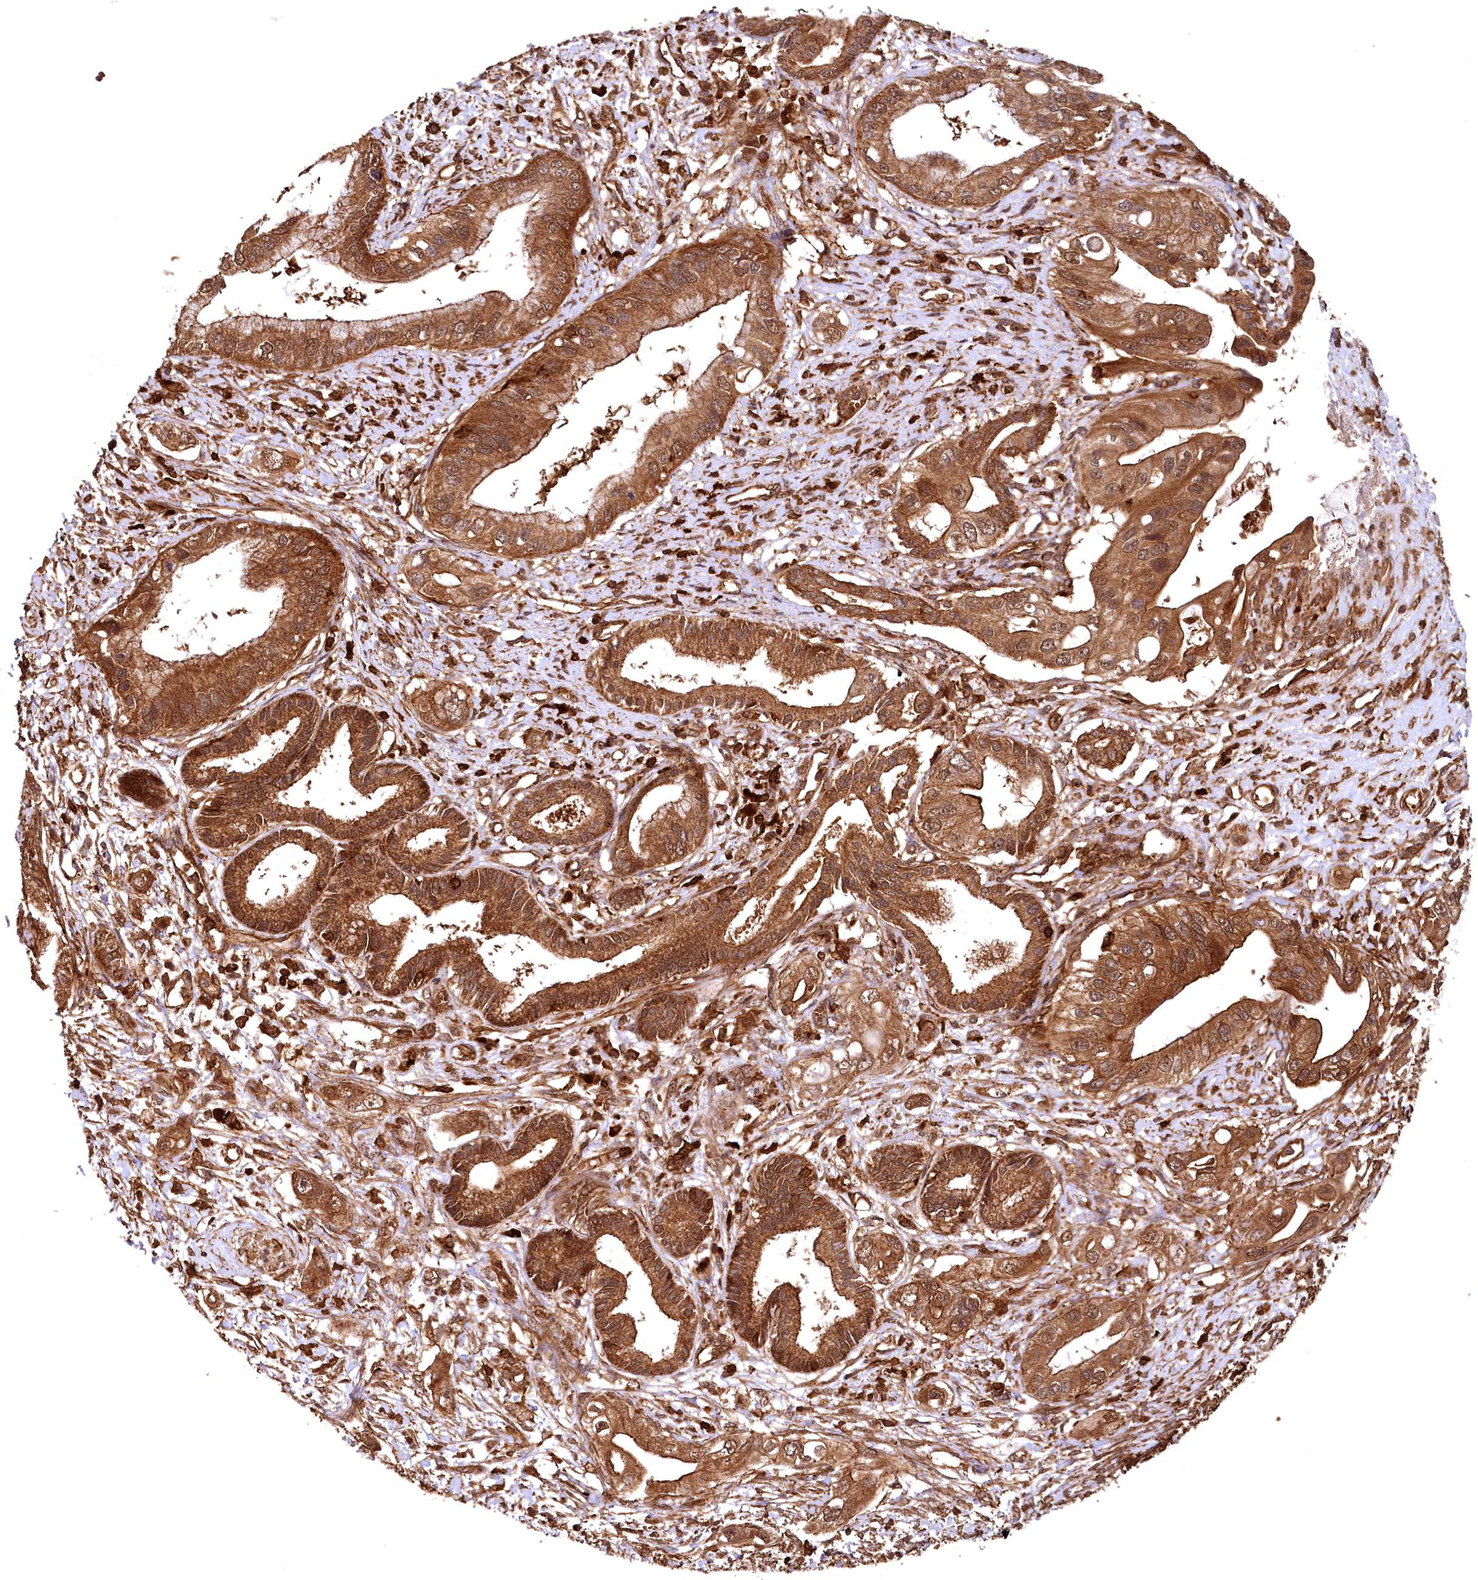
{"staining": {"intensity": "strong", "quantity": ">75%", "location": "cytoplasmic/membranous"}, "tissue": "pancreatic cancer", "cell_type": "Tumor cells", "image_type": "cancer", "snomed": [{"axis": "morphology", "description": "Inflammation, NOS"}, {"axis": "morphology", "description": "Adenocarcinoma, NOS"}, {"axis": "topography", "description": "Pancreas"}], "caption": "An IHC histopathology image of neoplastic tissue is shown. Protein staining in brown highlights strong cytoplasmic/membranous positivity in pancreatic cancer (adenocarcinoma) within tumor cells. (brown staining indicates protein expression, while blue staining denotes nuclei).", "gene": "STUB1", "patient": {"sex": "female", "age": 56}}